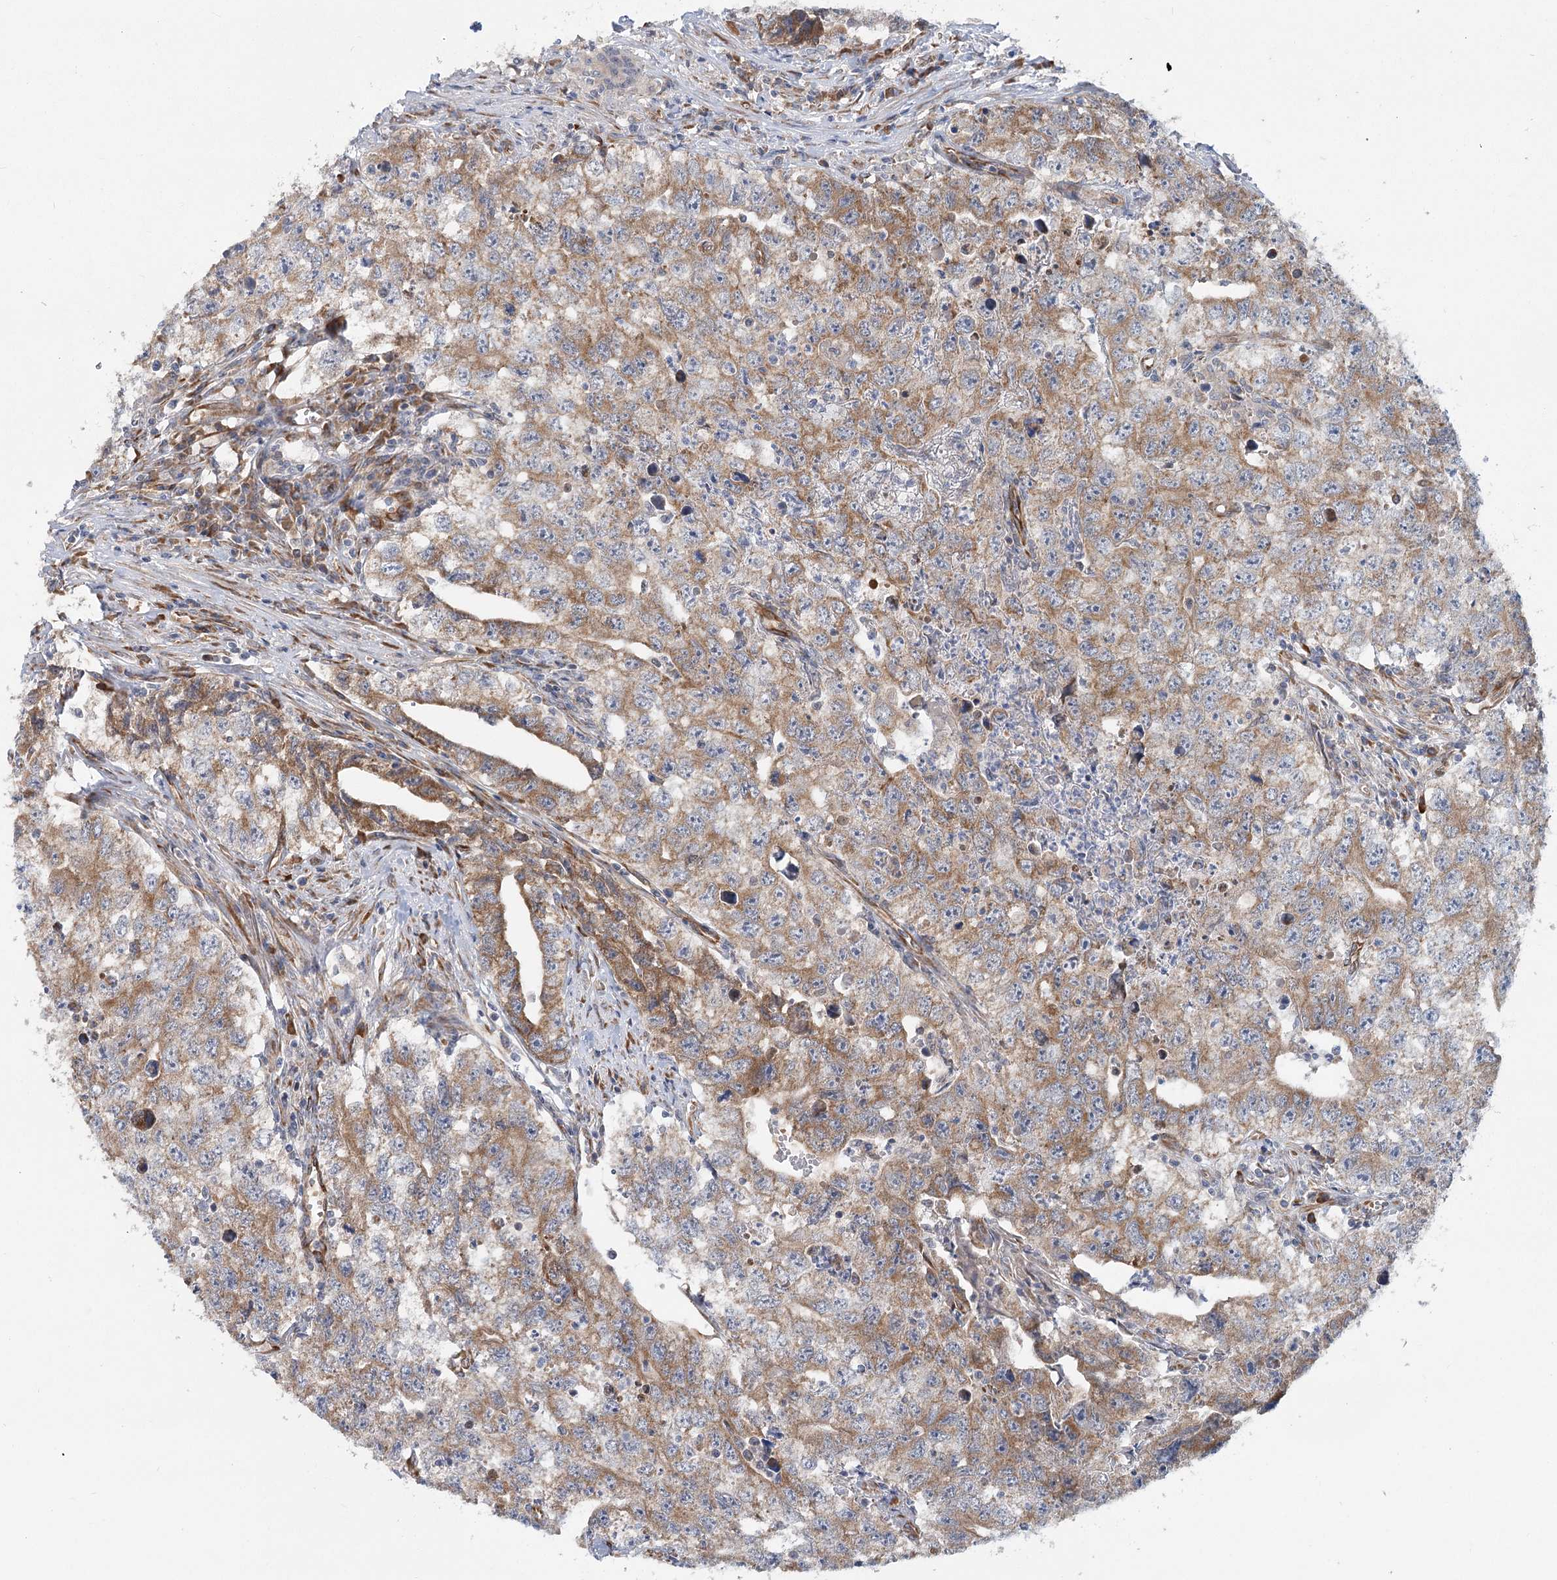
{"staining": {"intensity": "moderate", "quantity": "25%-75%", "location": "cytoplasmic/membranous"}, "tissue": "testis cancer", "cell_type": "Tumor cells", "image_type": "cancer", "snomed": [{"axis": "morphology", "description": "Seminoma, NOS"}, {"axis": "morphology", "description": "Carcinoma, Embryonal, NOS"}, {"axis": "topography", "description": "Testis"}], "caption": "A photomicrograph of embryonal carcinoma (testis) stained for a protein displays moderate cytoplasmic/membranous brown staining in tumor cells.", "gene": "CIB4", "patient": {"sex": "male", "age": 43}}